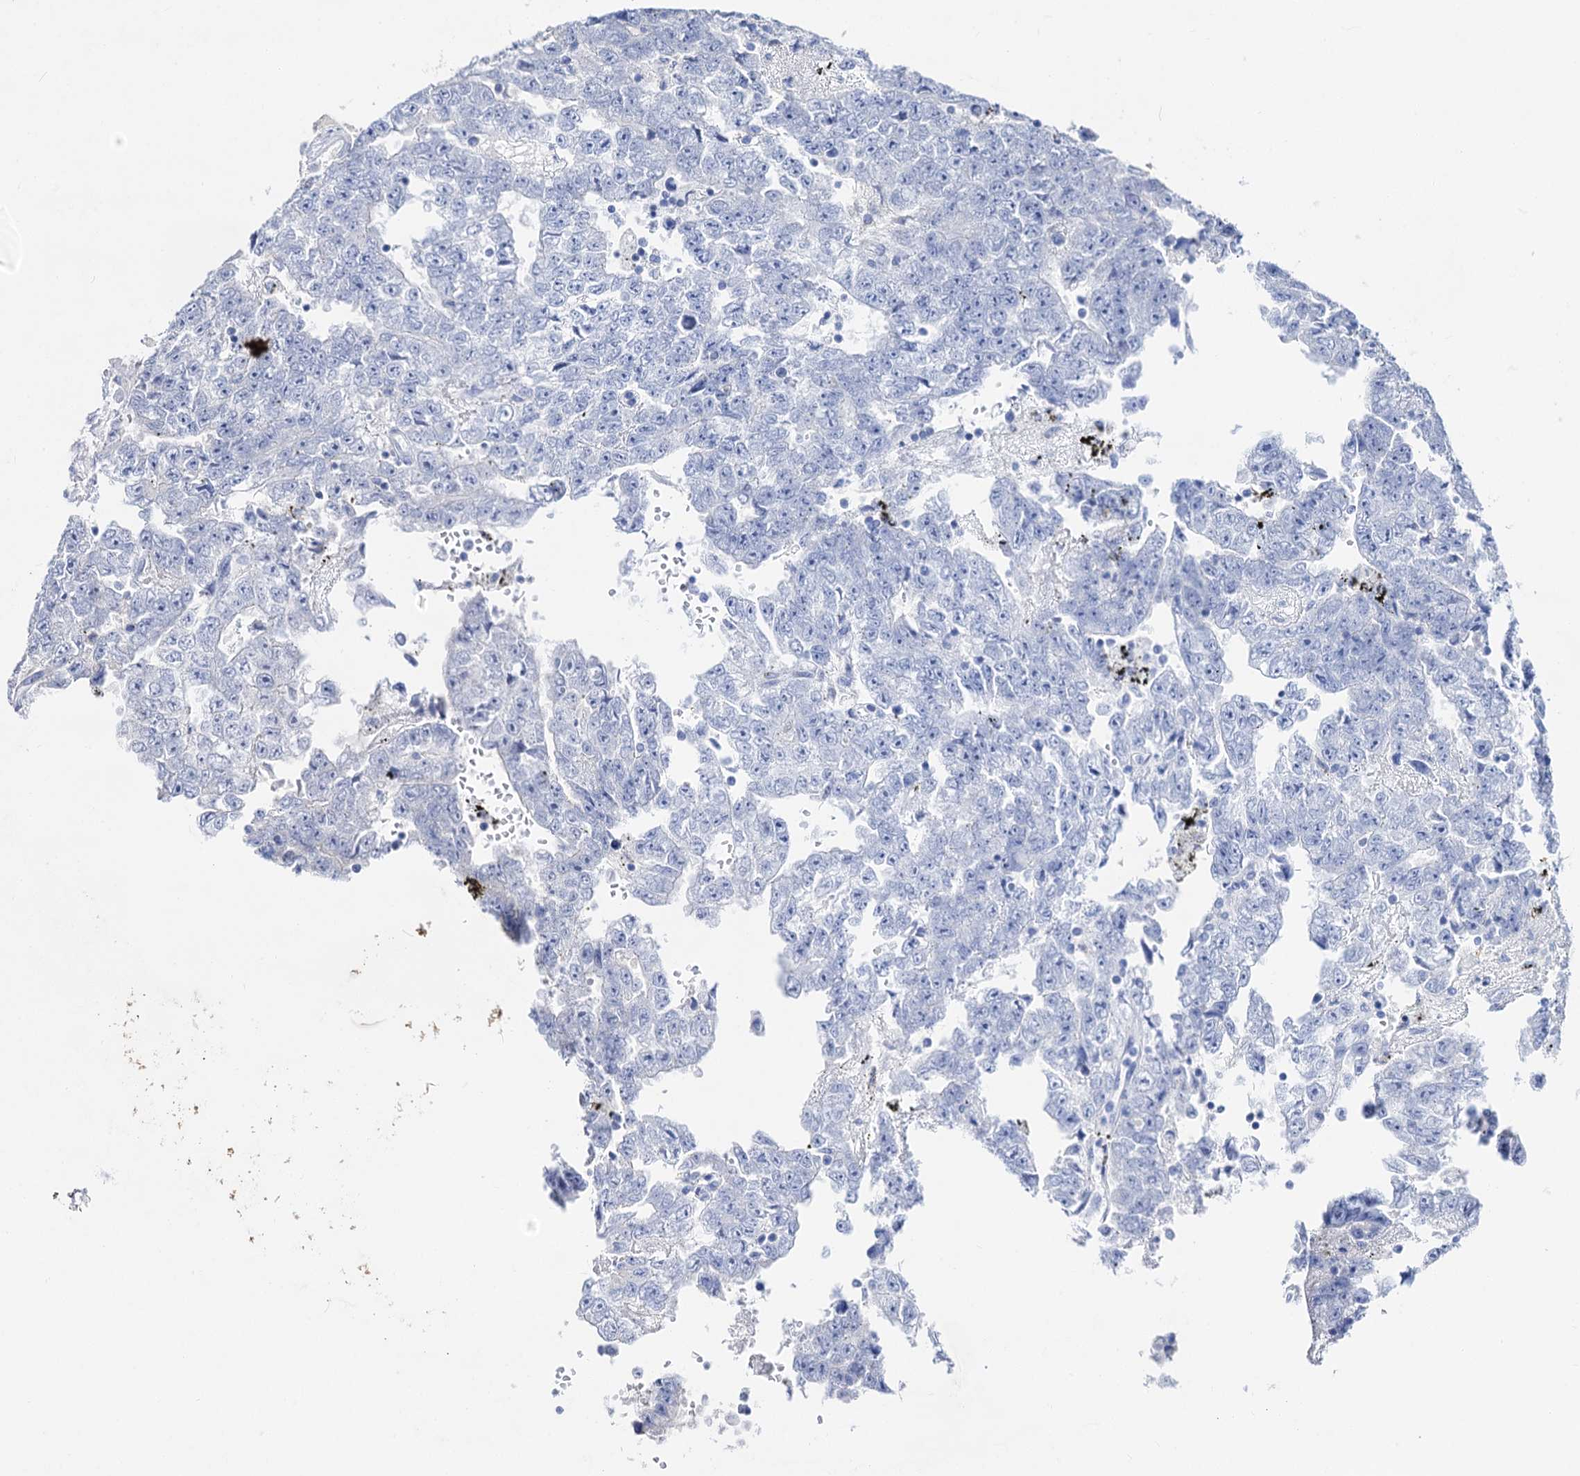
{"staining": {"intensity": "negative", "quantity": "none", "location": "none"}, "tissue": "testis cancer", "cell_type": "Tumor cells", "image_type": "cancer", "snomed": [{"axis": "morphology", "description": "Carcinoma, Embryonal, NOS"}, {"axis": "topography", "description": "Testis"}], "caption": "This is an immunohistochemistry (IHC) image of embryonal carcinoma (testis). There is no positivity in tumor cells.", "gene": "ACTR6", "patient": {"sex": "male", "age": 25}}